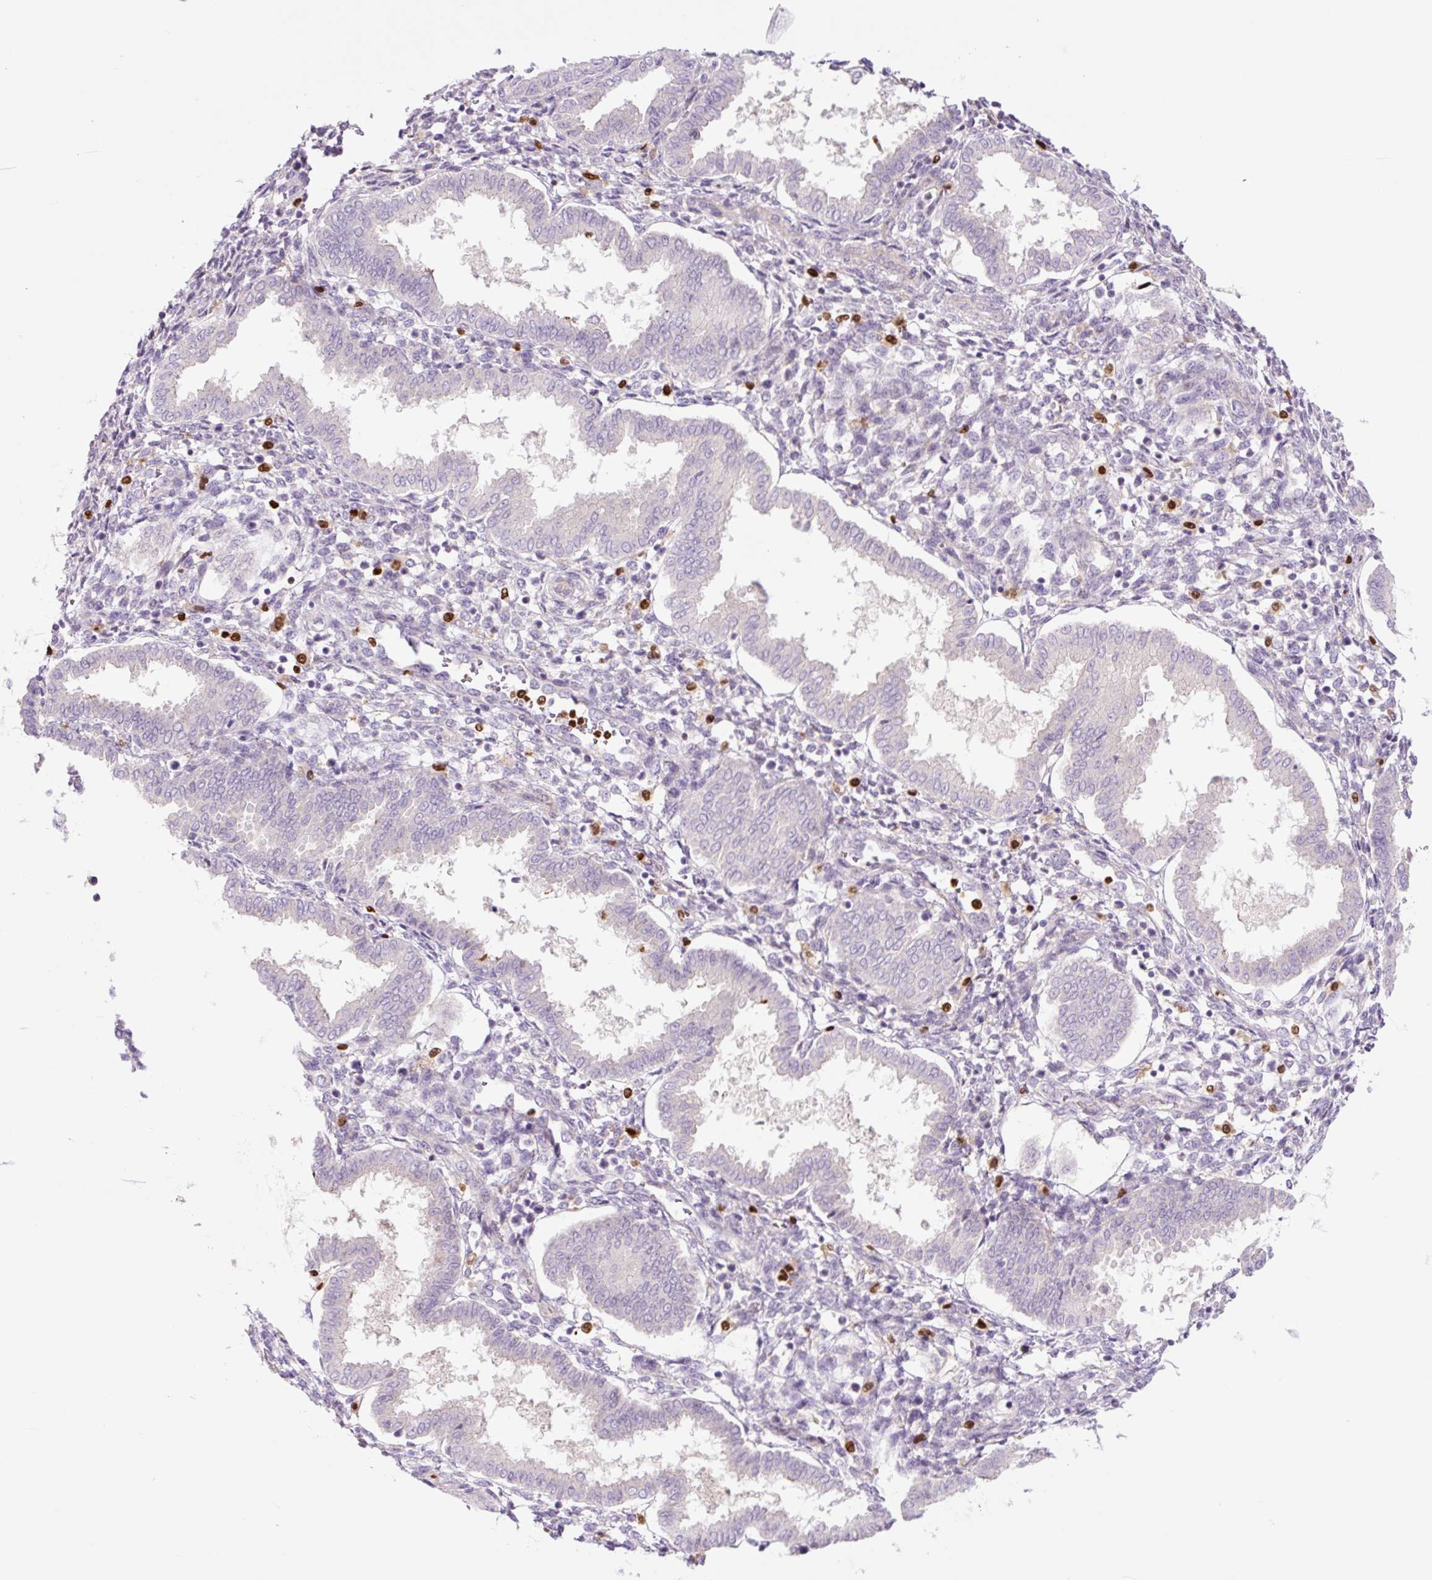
{"staining": {"intensity": "negative", "quantity": "none", "location": "none"}, "tissue": "endometrium", "cell_type": "Cells in endometrial stroma", "image_type": "normal", "snomed": [{"axis": "morphology", "description": "Normal tissue, NOS"}, {"axis": "topography", "description": "Endometrium"}], "caption": "Image shows no protein expression in cells in endometrial stroma of benign endometrium.", "gene": "SPI1", "patient": {"sex": "female", "age": 24}}